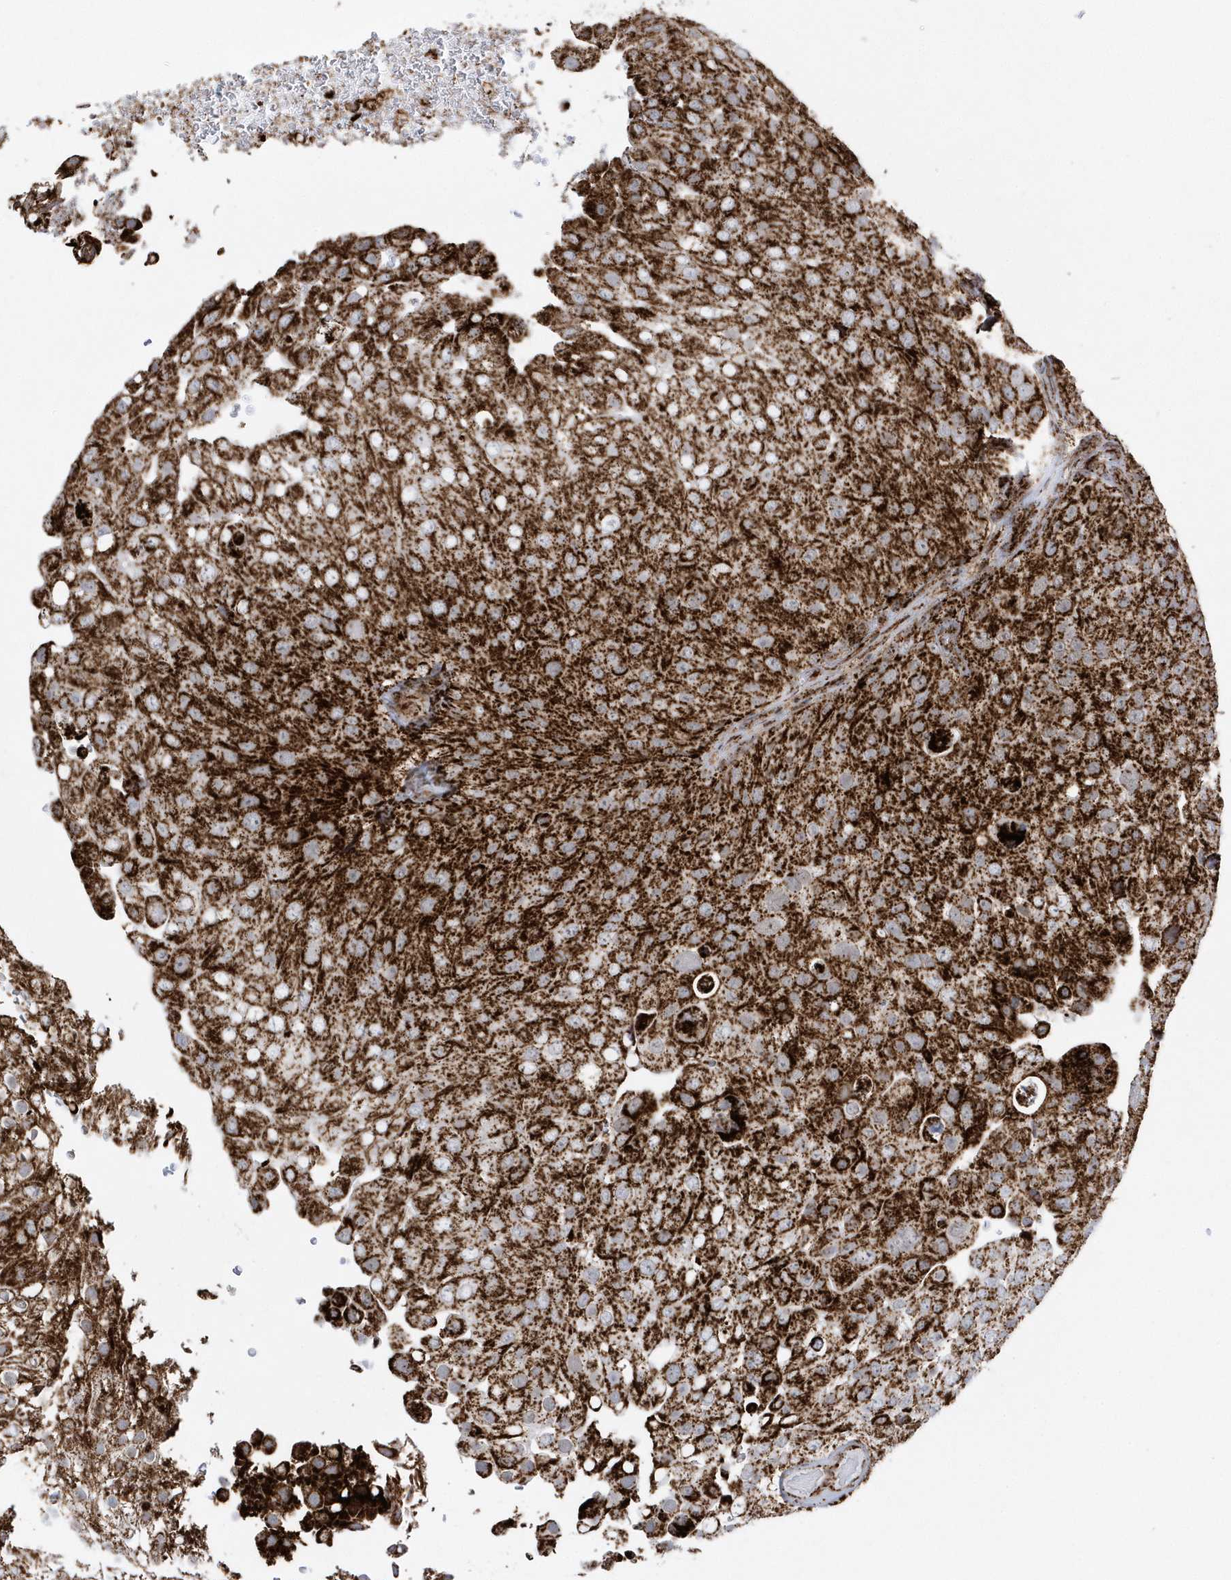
{"staining": {"intensity": "strong", "quantity": ">75%", "location": "cytoplasmic/membranous"}, "tissue": "urothelial cancer", "cell_type": "Tumor cells", "image_type": "cancer", "snomed": [{"axis": "morphology", "description": "Urothelial carcinoma, Low grade"}, {"axis": "topography", "description": "Urinary bladder"}], "caption": "Tumor cells show high levels of strong cytoplasmic/membranous expression in about >75% of cells in urothelial cancer. (DAB IHC, brown staining for protein, blue staining for nuclei).", "gene": "CRY2", "patient": {"sex": "male", "age": 78}}